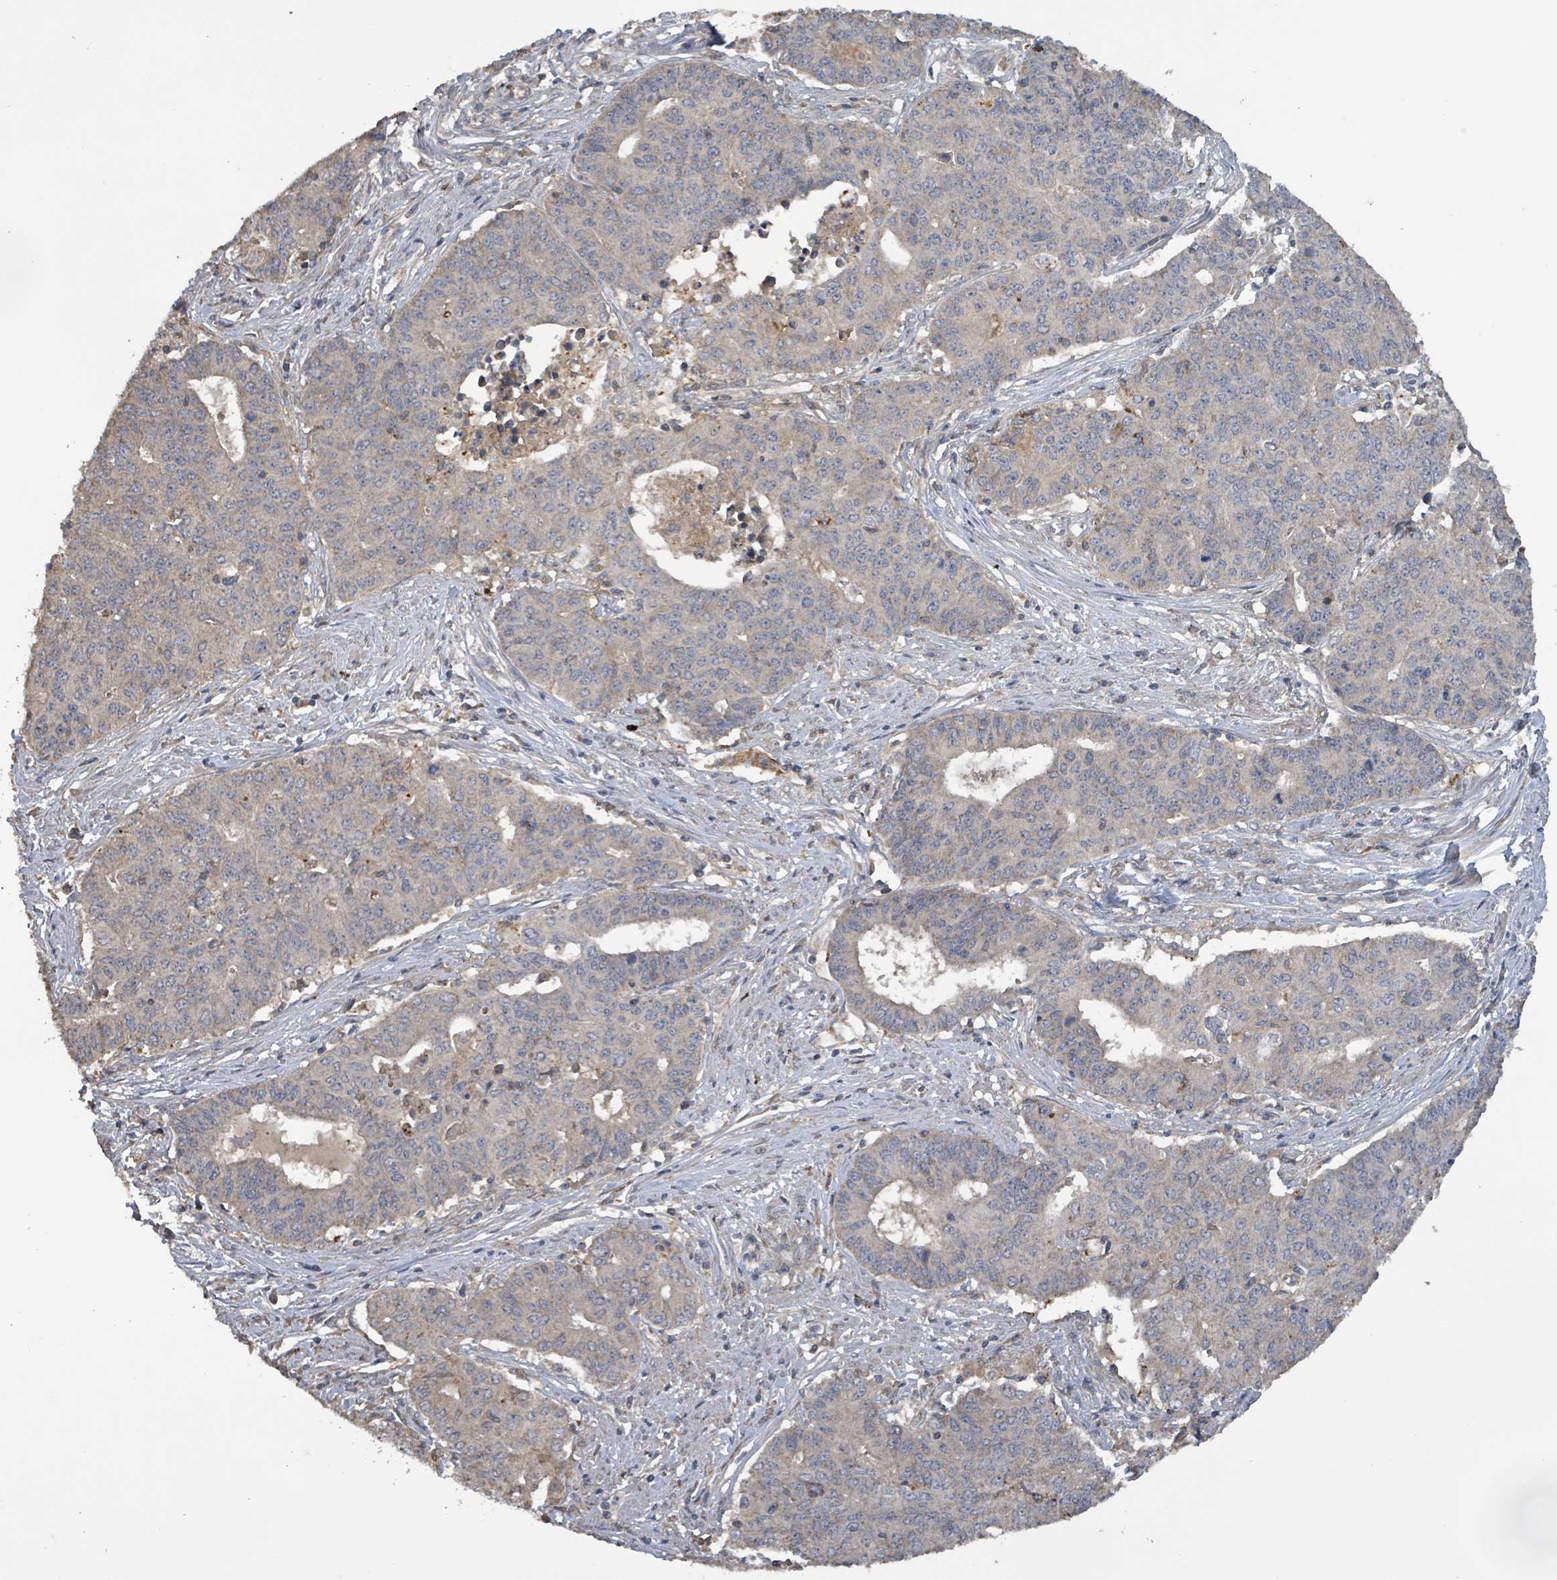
{"staining": {"intensity": "negative", "quantity": "none", "location": "none"}, "tissue": "endometrial cancer", "cell_type": "Tumor cells", "image_type": "cancer", "snomed": [{"axis": "morphology", "description": "Adenocarcinoma, NOS"}, {"axis": "topography", "description": "Endometrium"}], "caption": "Endometrial cancer was stained to show a protein in brown. There is no significant expression in tumor cells.", "gene": "PLAAT1", "patient": {"sex": "female", "age": 59}}